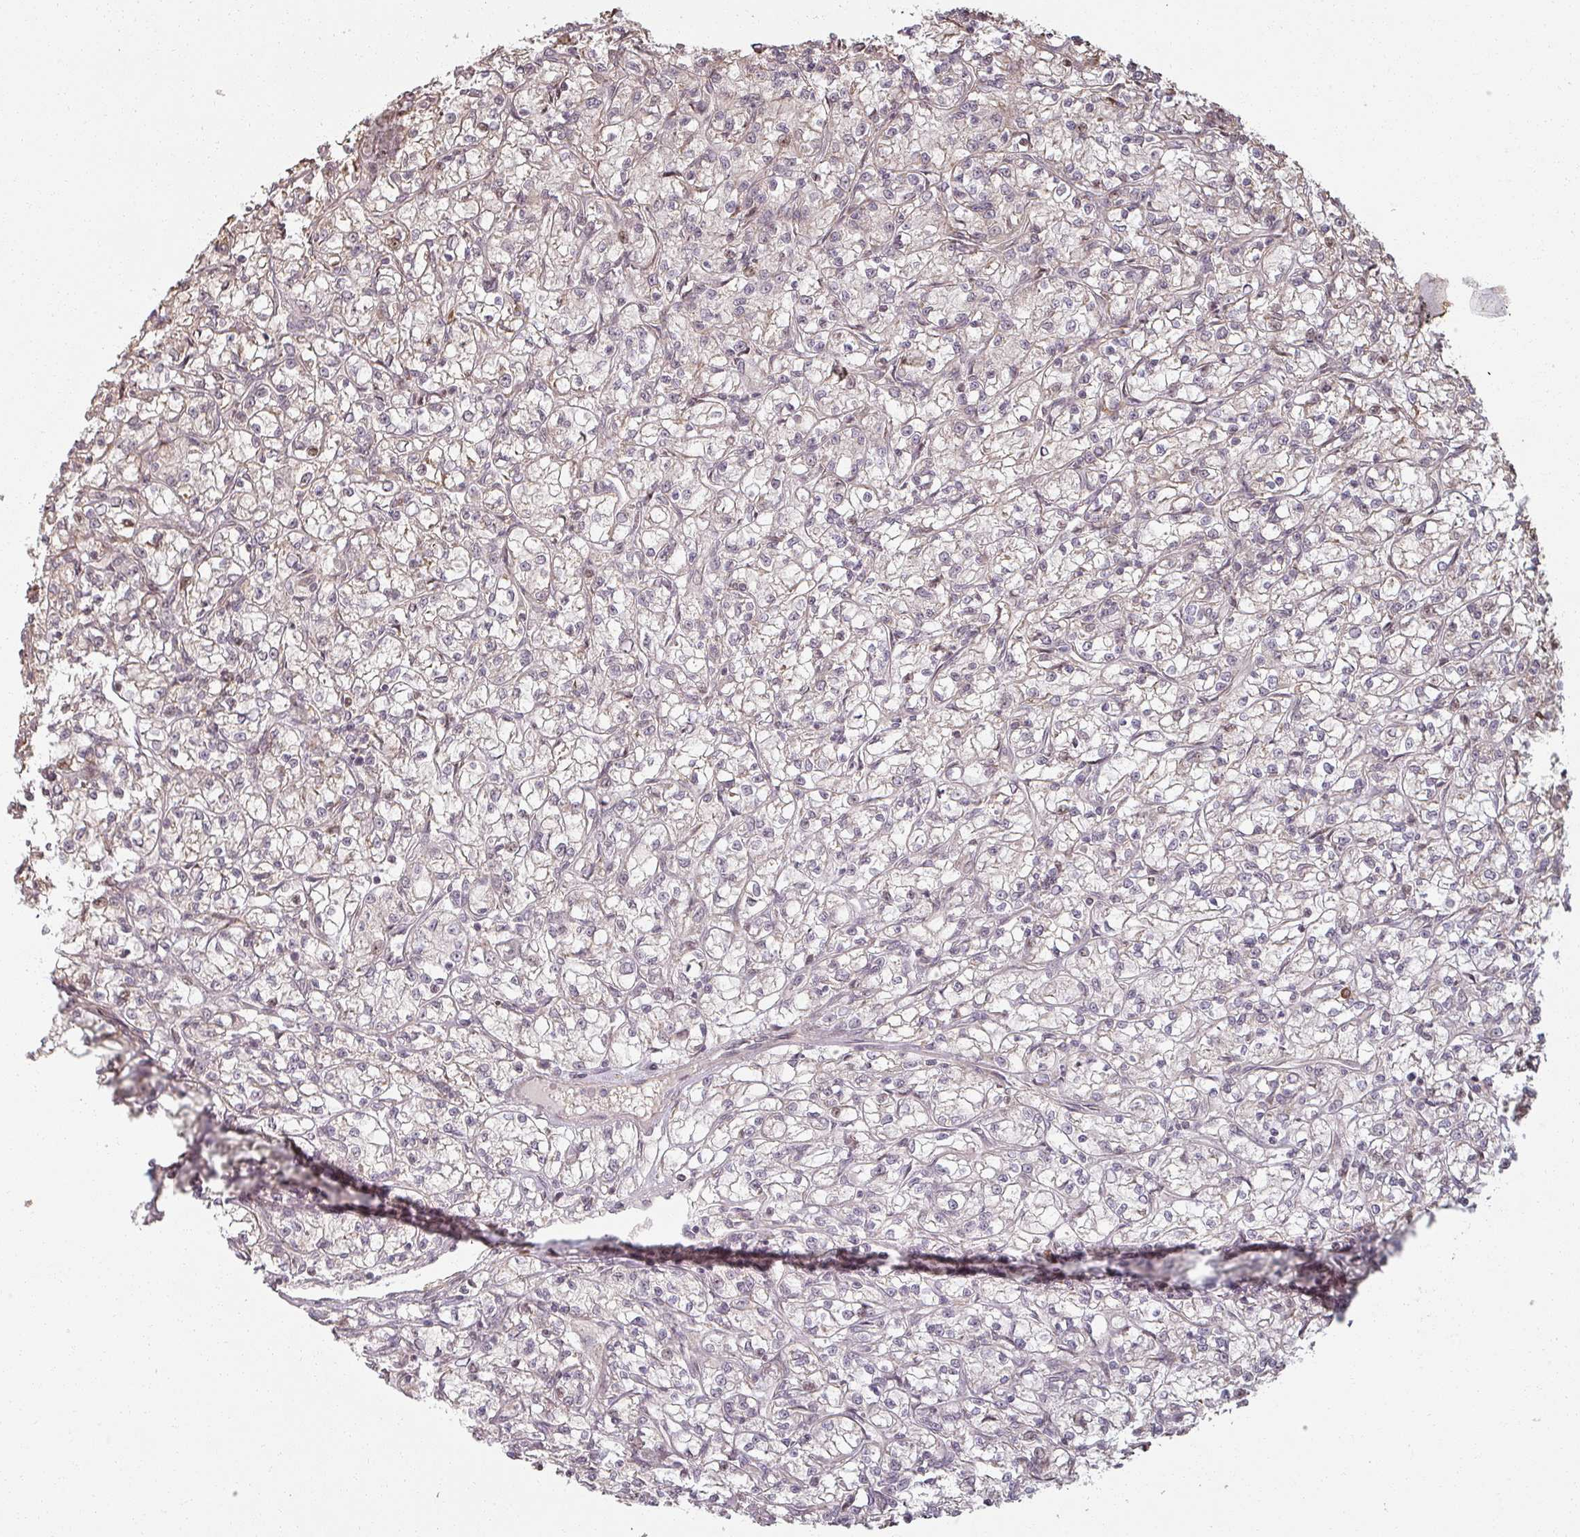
{"staining": {"intensity": "negative", "quantity": "none", "location": "none"}, "tissue": "renal cancer", "cell_type": "Tumor cells", "image_type": "cancer", "snomed": [{"axis": "morphology", "description": "Adenocarcinoma, NOS"}, {"axis": "topography", "description": "Kidney"}], "caption": "The histopathology image reveals no significant staining in tumor cells of renal cancer (adenocarcinoma).", "gene": "MED19", "patient": {"sex": "female", "age": 59}}